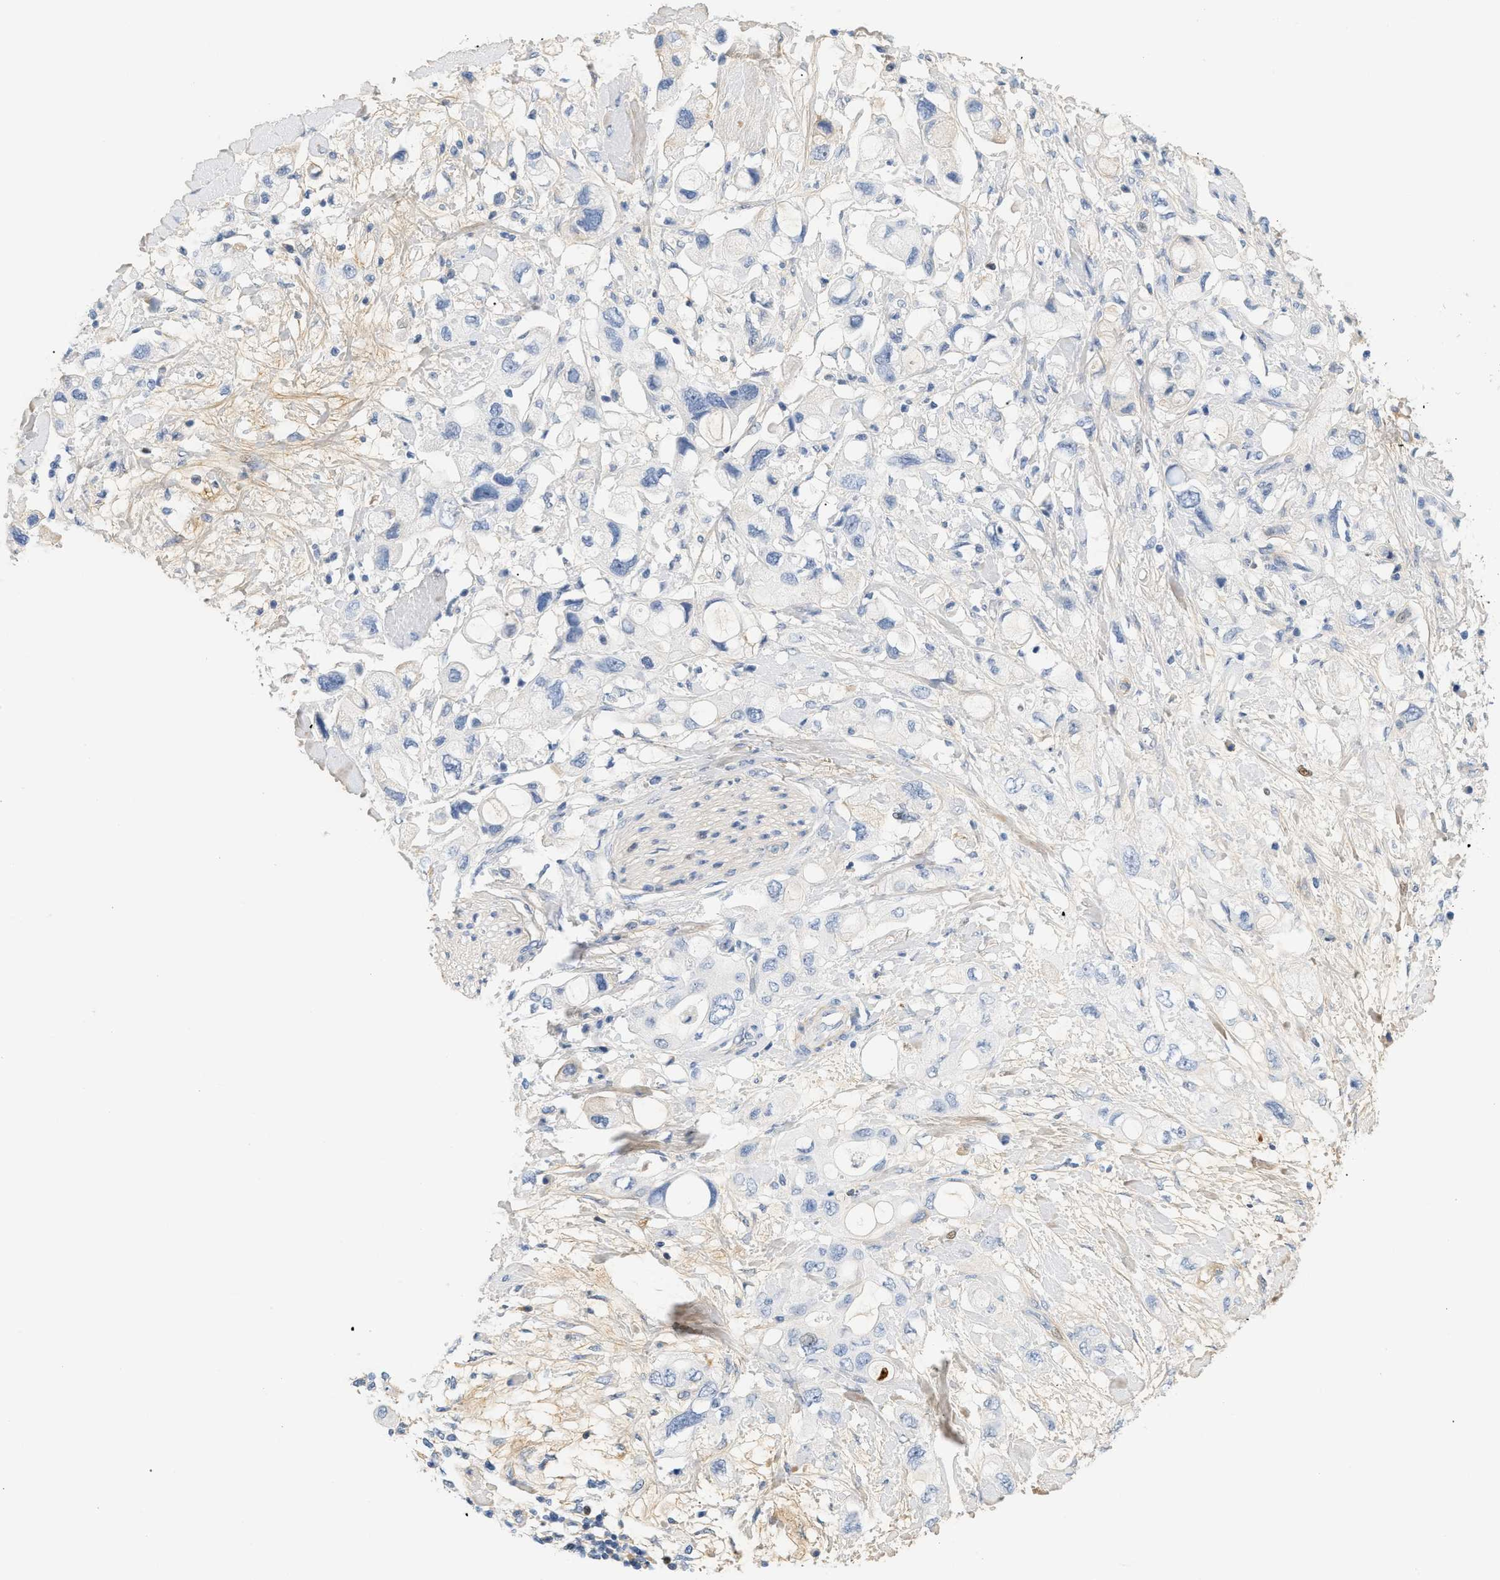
{"staining": {"intensity": "negative", "quantity": "none", "location": "none"}, "tissue": "pancreatic cancer", "cell_type": "Tumor cells", "image_type": "cancer", "snomed": [{"axis": "morphology", "description": "Adenocarcinoma, NOS"}, {"axis": "topography", "description": "Pancreas"}], "caption": "Photomicrograph shows no protein positivity in tumor cells of adenocarcinoma (pancreatic) tissue. (Stains: DAB immunohistochemistry with hematoxylin counter stain, Microscopy: brightfield microscopy at high magnification).", "gene": "CFH", "patient": {"sex": "female", "age": 56}}